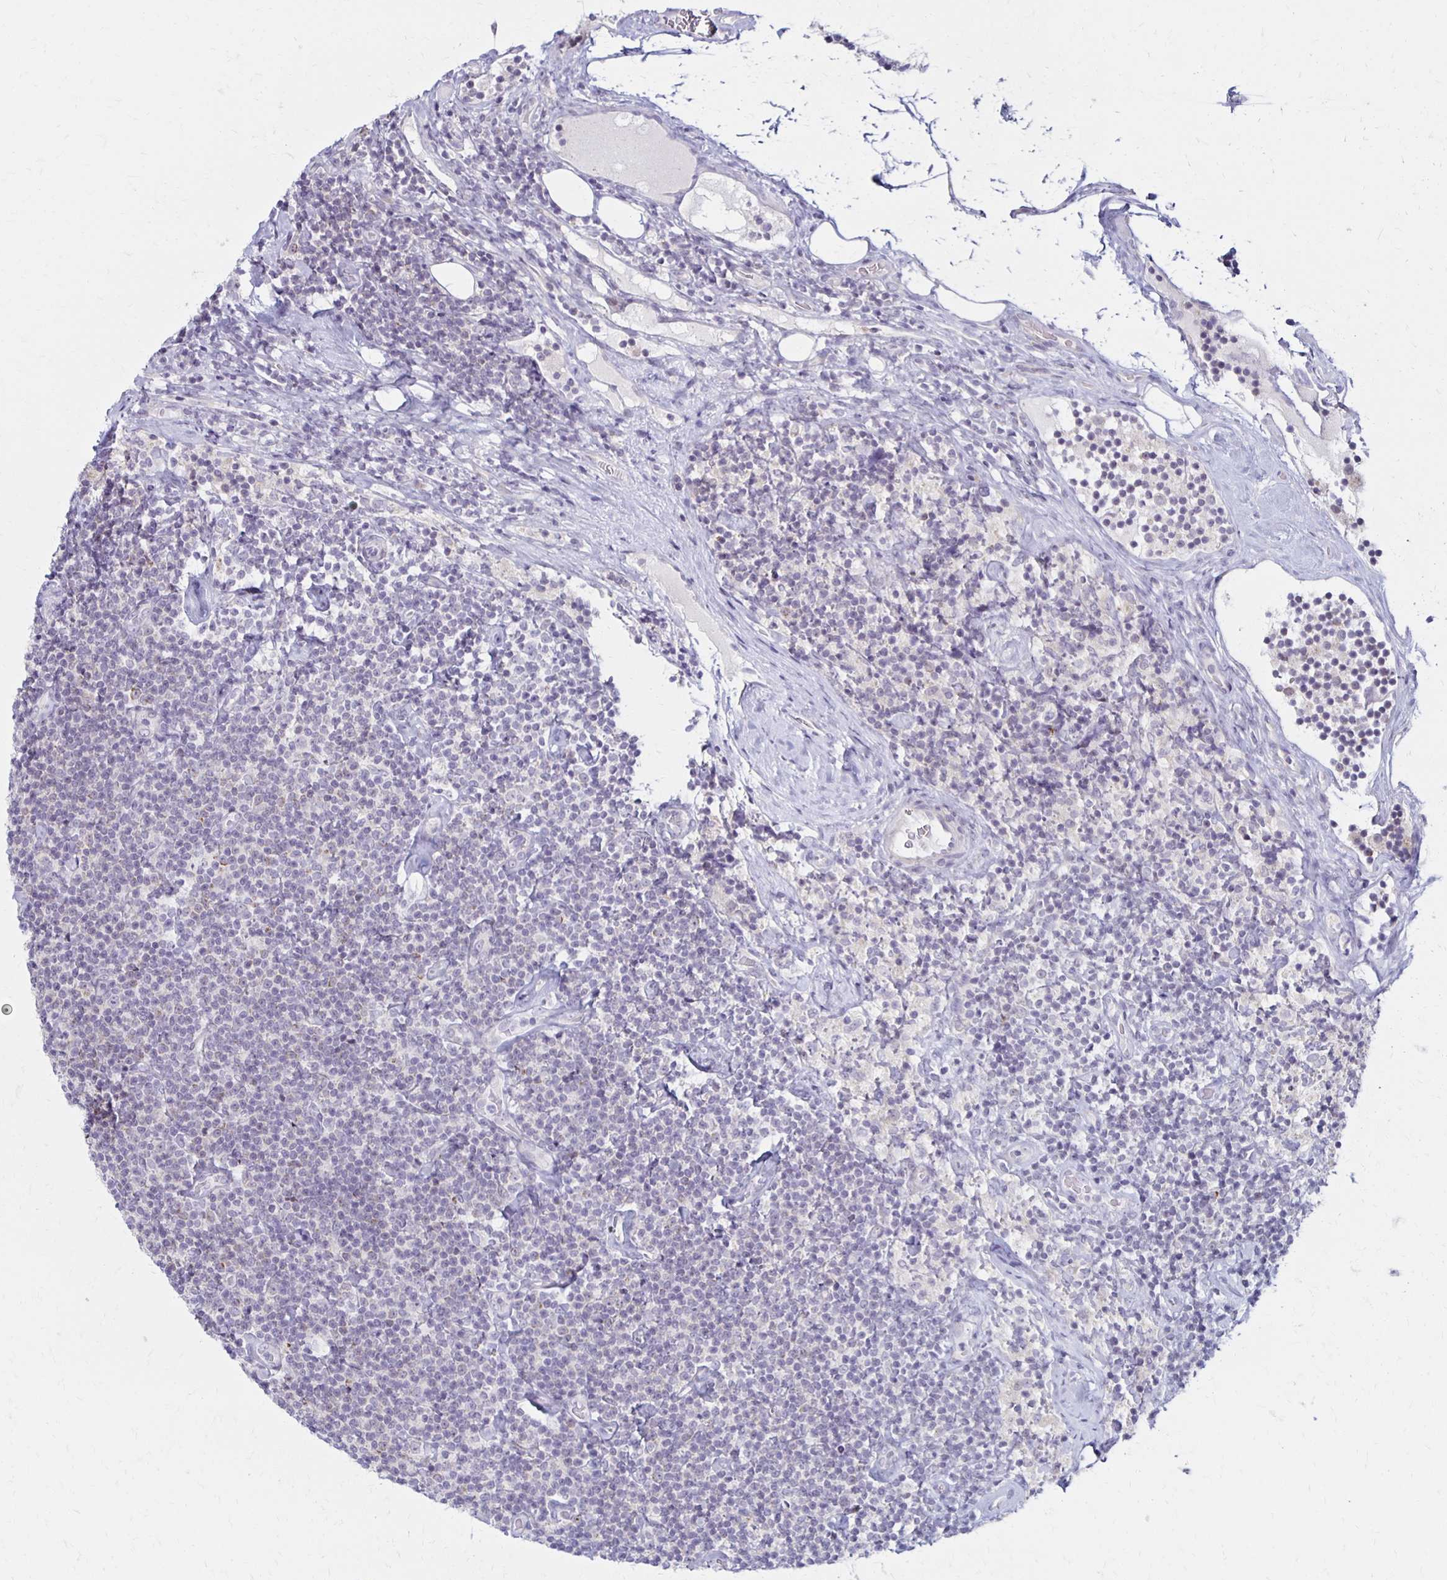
{"staining": {"intensity": "negative", "quantity": "none", "location": "none"}, "tissue": "lymphoma", "cell_type": "Tumor cells", "image_type": "cancer", "snomed": [{"axis": "morphology", "description": "Malignant lymphoma, non-Hodgkin's type, Low grade"}, {"axis": "topography", "description": "Lymph node"}], "caption": "Low-grade malignant lymphoma, non-Hodgkin's type was stained to show a protein in brown. There is no significant positivity in tumor cells.", "gene": "DAGLA", "patient": {"sex": "male", "age": 81}}